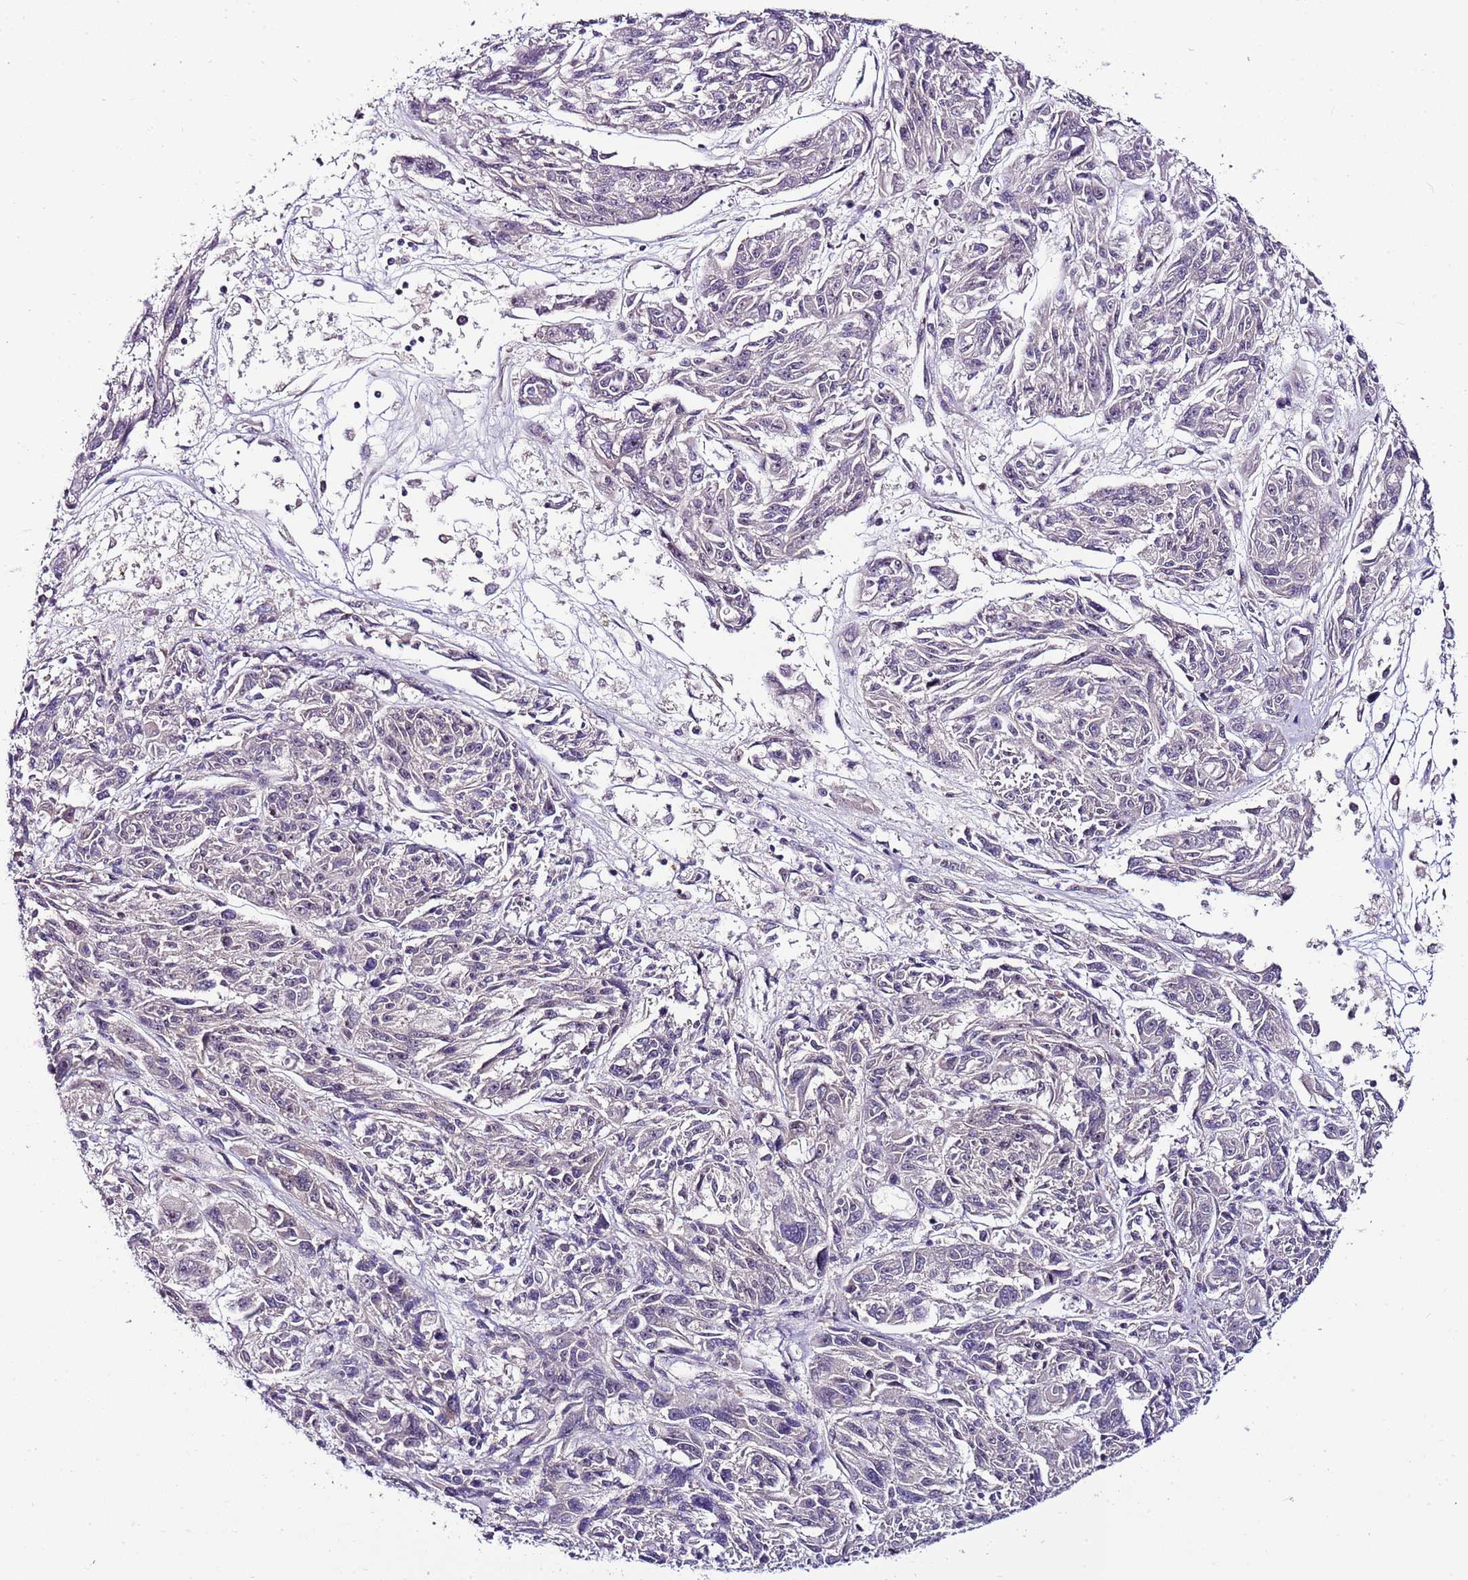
{"staining": {"intensity": "negative", "quantity": "none", "location": "none"}, "tissue": "melanoma", "cell_type": "Tumor cells", "image_type": "cancer", "snomed": [{"axis": "morphology", "description": "Malignant melanoma, NOS"}, {"axis": "topography", "description": "Skin"}], "caption": "This is an IHC photomicrograph of human melanoma. There is no expression in tumor cells.", "gene": "POLE3", "patient": {"sex": "male", "age": 53}}